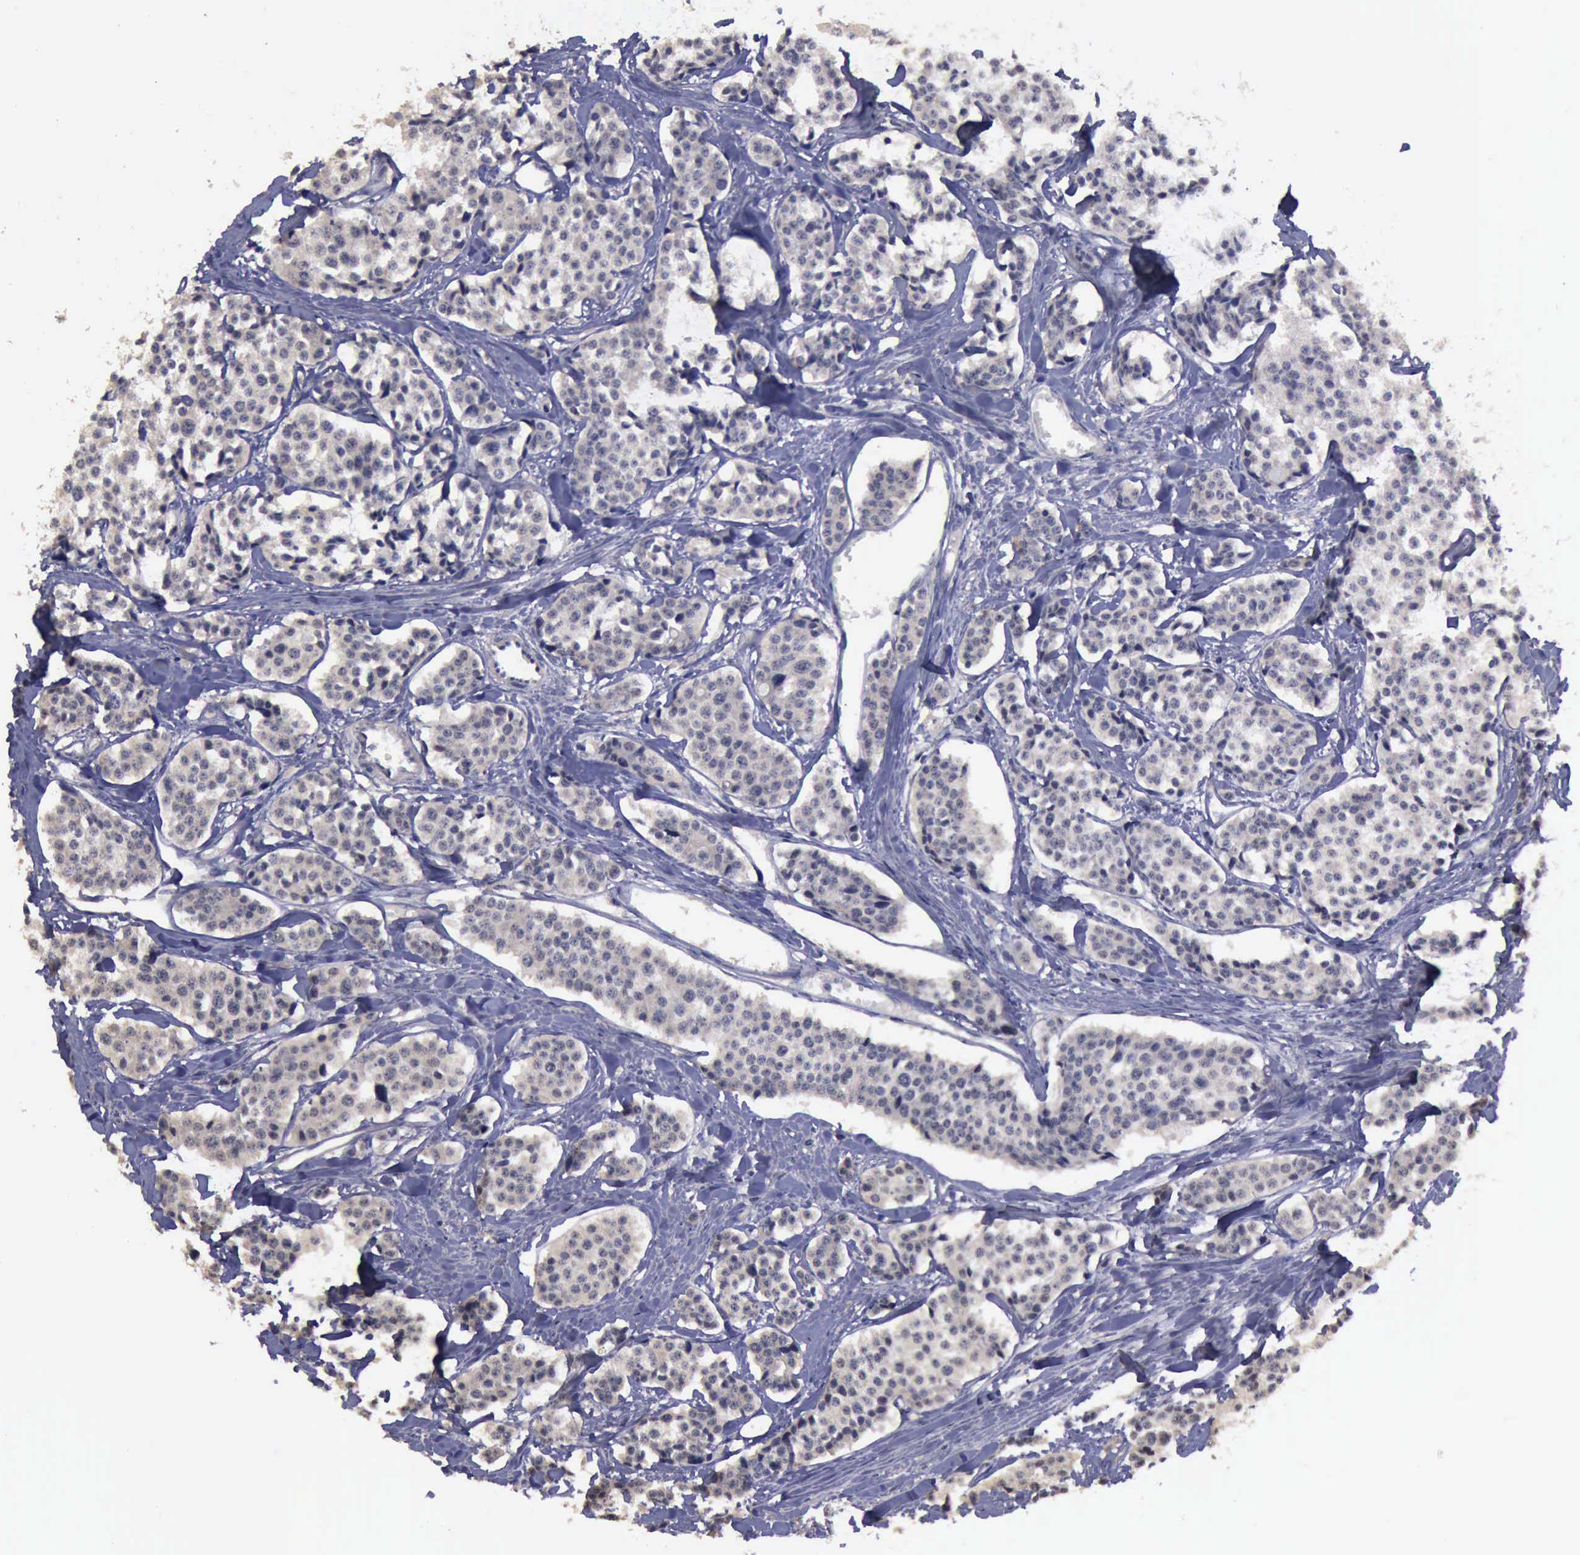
{"staining": {"intensity": "negative", "quantity": "none", "location": "none"}, "tissue": "carcinoid", "cell_type": "Tumor cells", "image_type": "cancer", "snomed": [{"axis": "morphology", "description": "Carcinoid, malignant, NOS"}, {"axis": "topography", "description": "Small intestine"}], "caption": "Tumor cells show no significant expression in carcinoid (malignant).", "gene": "CRKL", "patient": {"sex": "male", "age": 60}}